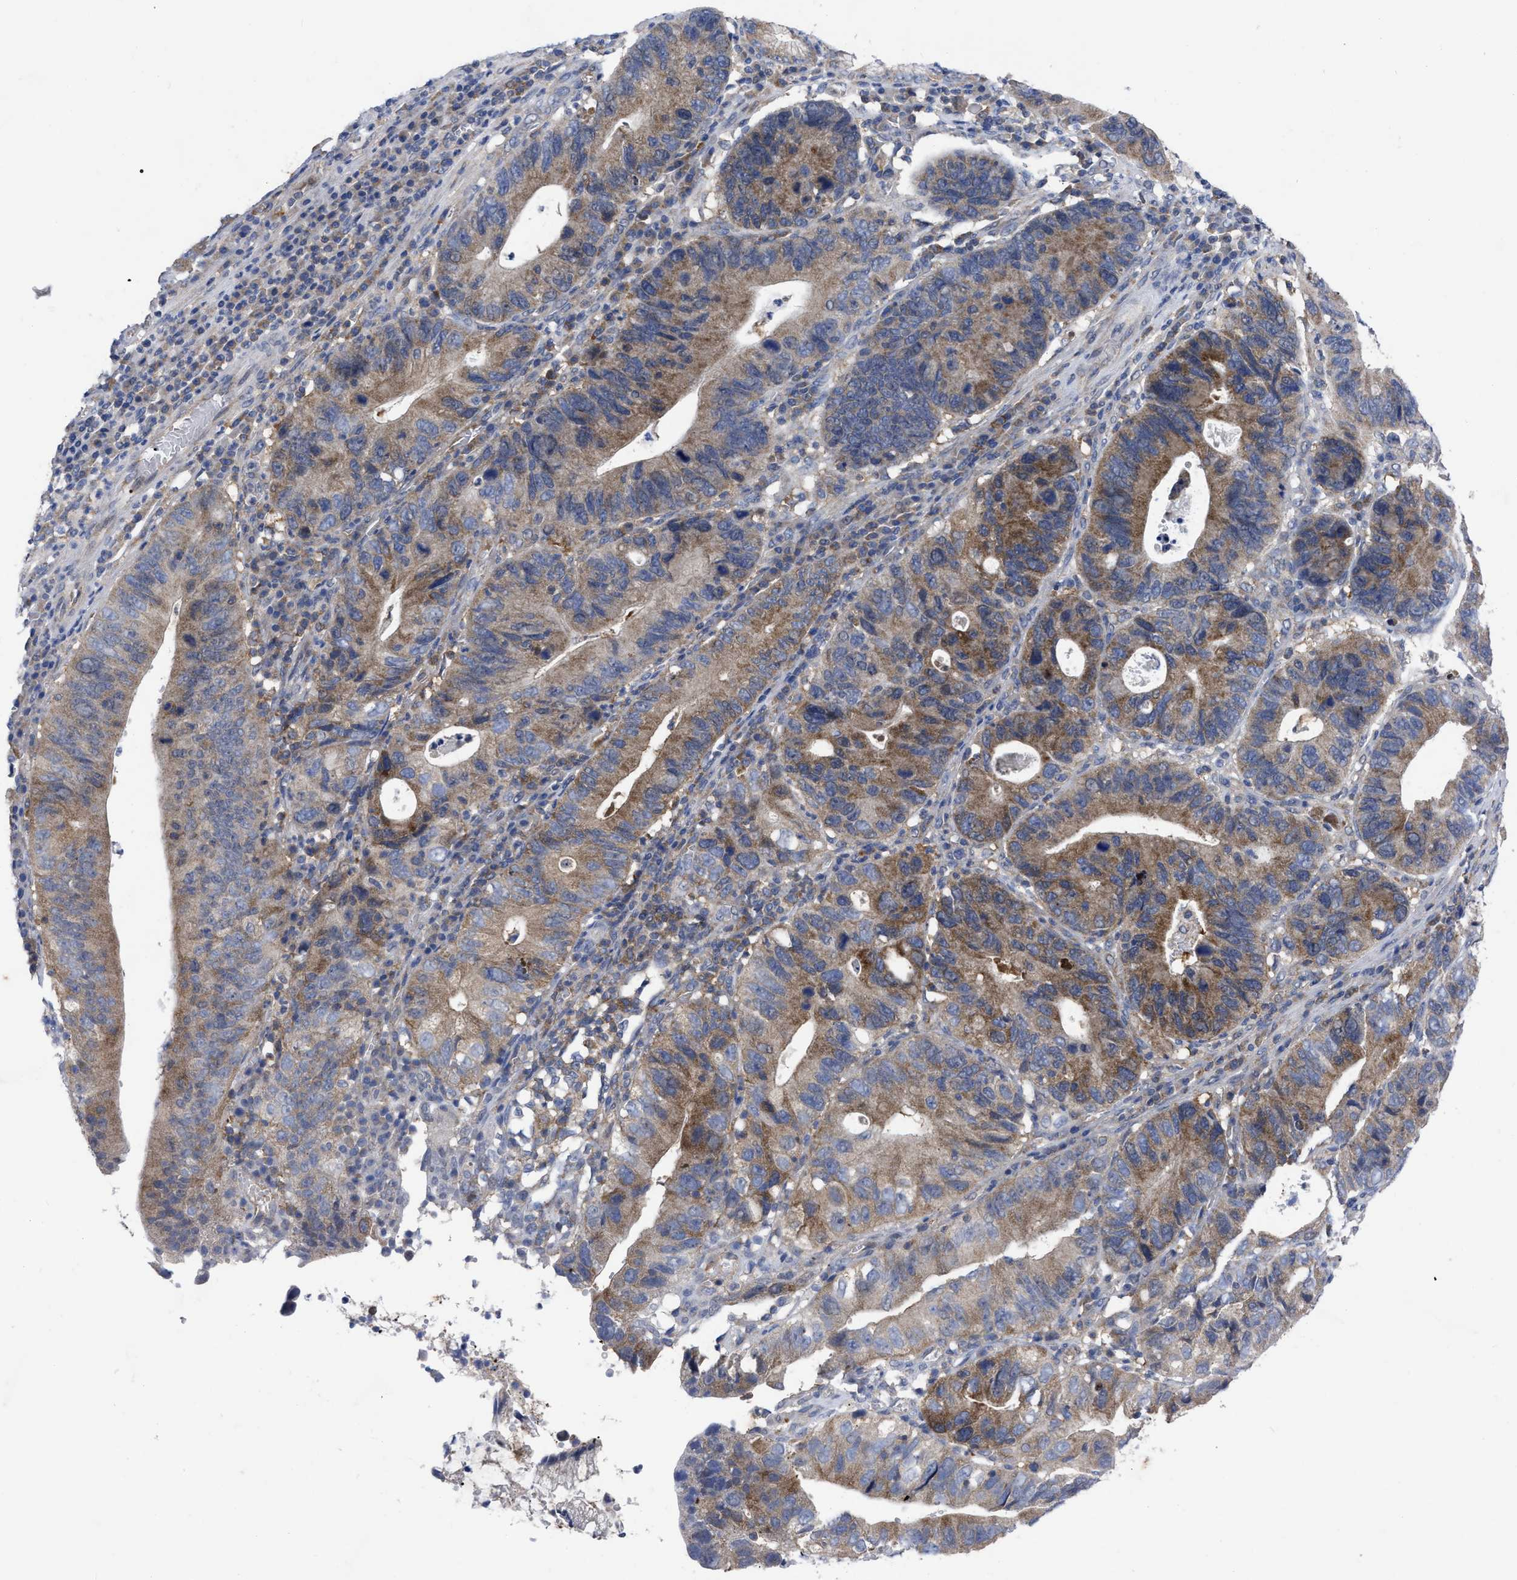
{"staining": {"intensity": "weak", "quantity": ">75%", "location": "cytoplasmic/membranous"}, "tissue": "stomach cancer", "cell_type": "Tumor cells", "image_type": "cancer", "snomed": [{"axis": "morphology", "description": "Adenocarcinoma, NOS"}, {"axis": "topography", "description": "Stomach"}], "caption": "This is an image of IHC staining of stomach adenocarcinoma, which shows weak staining in the cytoplasmic/membranous of tumor cells.", "gene": "TCP1", "patient": {"sex": "male", "age": 59}}